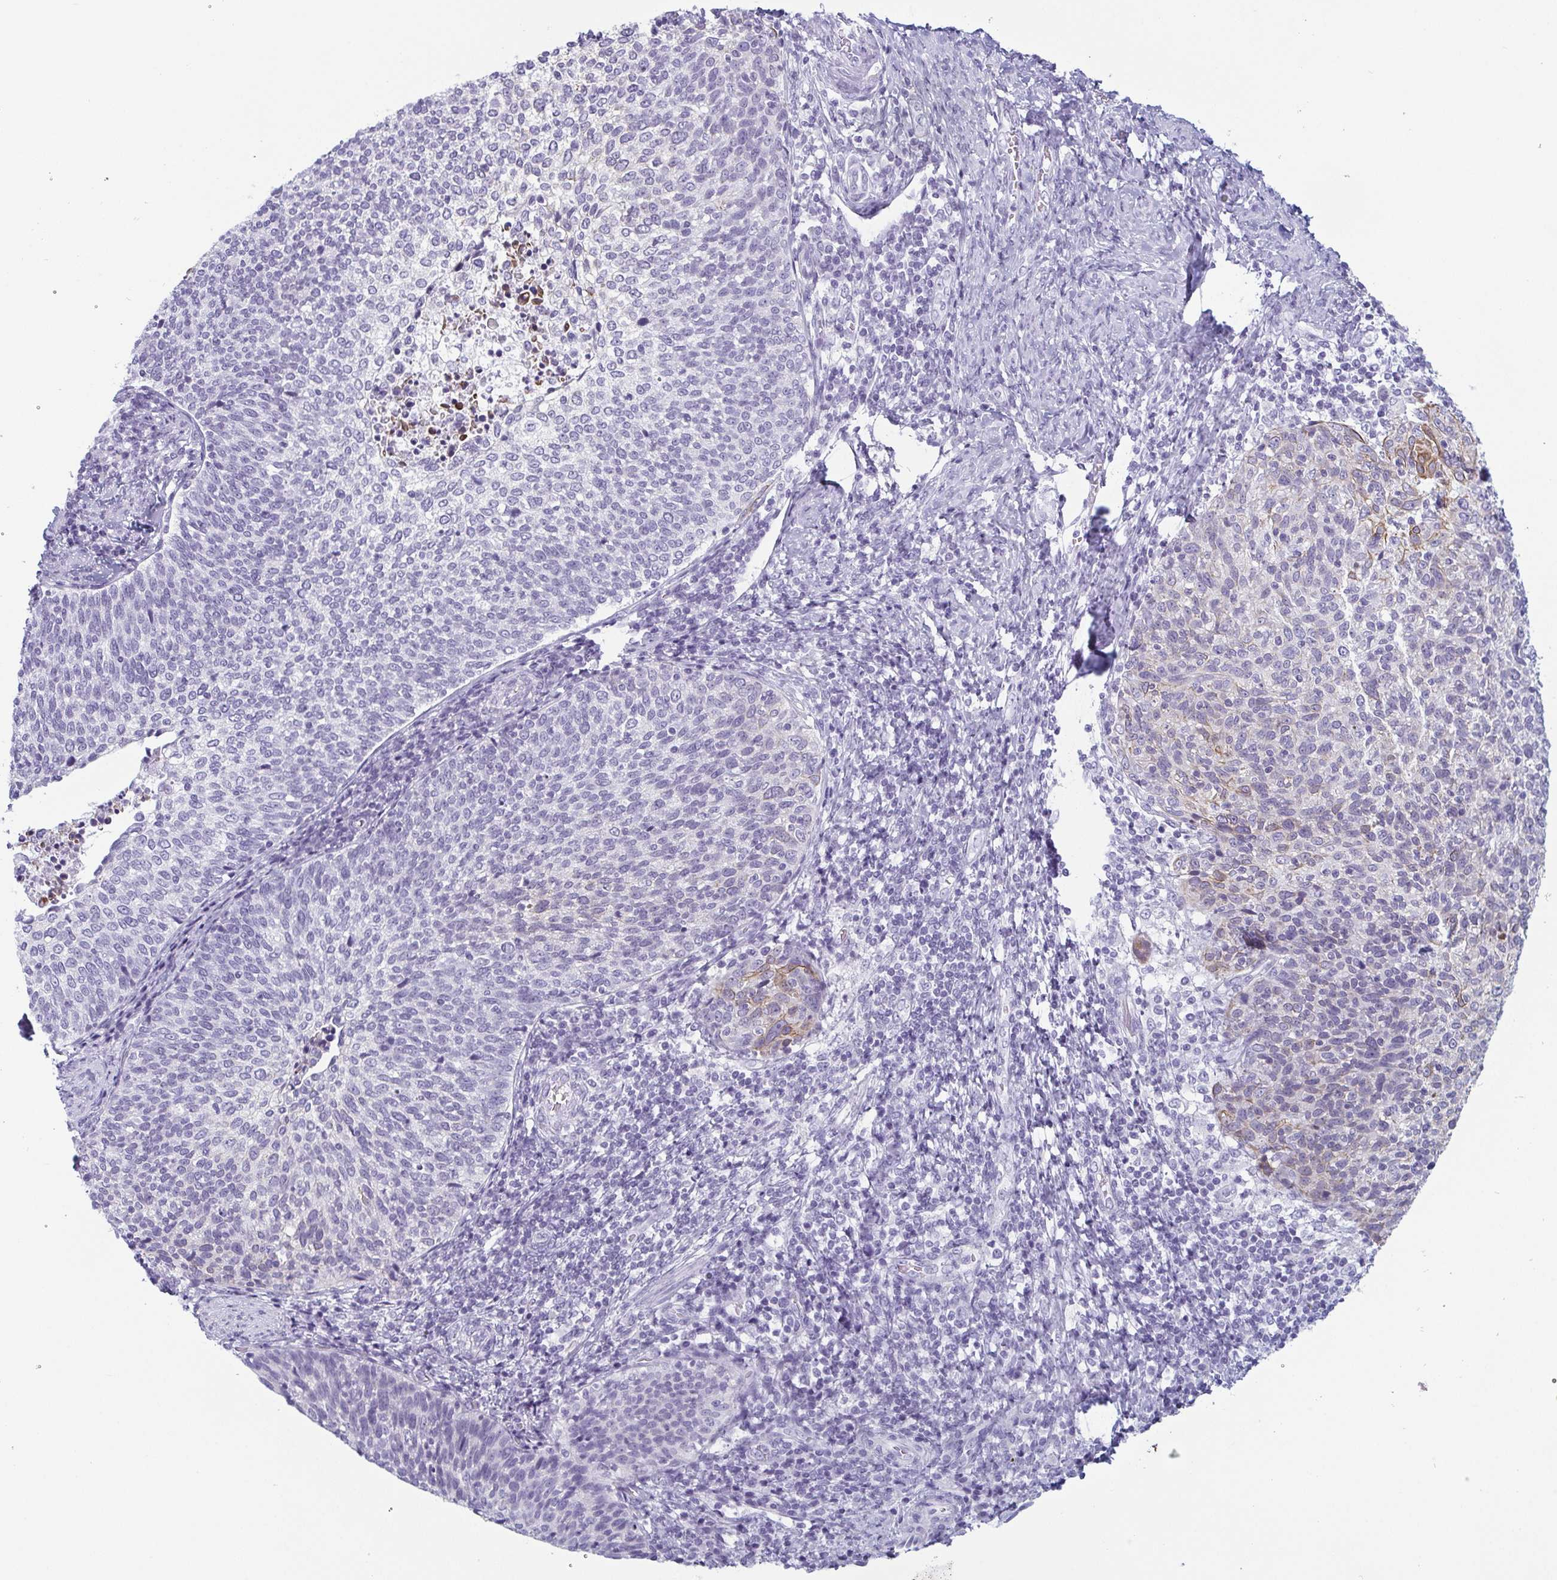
{"staining": {"intensity": "moderate", "quantity": "<25%", "location": "cytoplasmic/membranous"}, "tissue": "cervical cancer", "cell_type": "Tumor cells", "image_type": "cancer", "snomed": [{"axis": "morphology", "description": "Squamous cell carcinoma, NOS"}, {"axis": "topography", "description": "Cervix"}], "caption": "The photomicrograph shows a brown stain indicating the presence of a protein in the cytoplasmic/membranous of tumor cells in cervical cancer (squamous cell carcinoma).", "gene": "KRT78", "patient": {"sex": "female", "age": 61}}